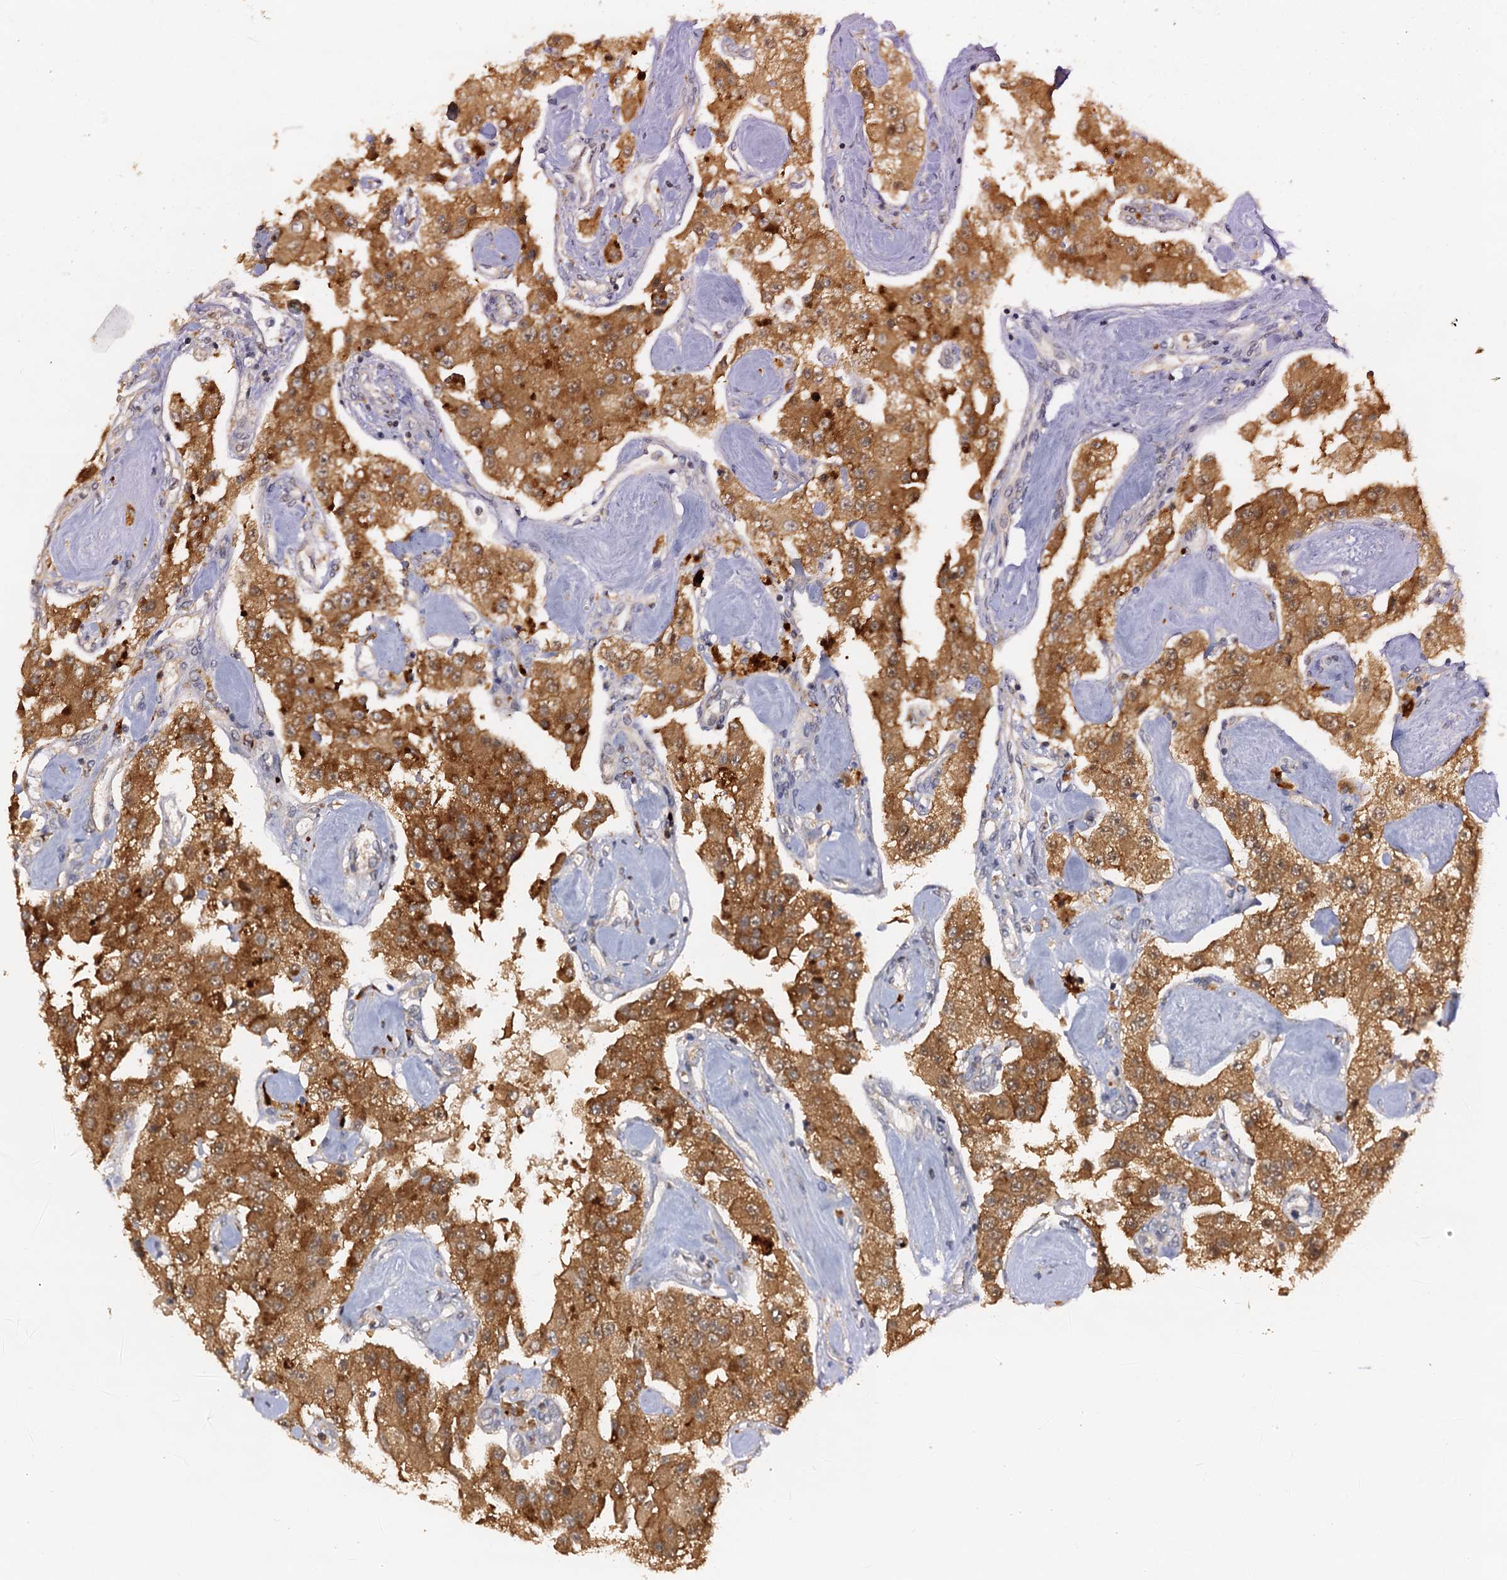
{"staining": {"intensity": "moderate", "quantity": ">75%", "location": "cytoplasmic/membranous"}, "tissue": "carcinoid", "cell_type": "Tumor cells", "image_type": "cancer", "snomed": [{"axis": "morphology", "description": "Carcinoid, malignant, NOS"}, {"axis": "topography", "description": "Pancreas"}], "caption": "A histopathology image of carcinoid stained for a protein demonstrates moderate cytoplasmic/membranous brown staining in tumor cells.", "gene": "TOLLIP", "patient": {"sex": "male", "age": 41}}